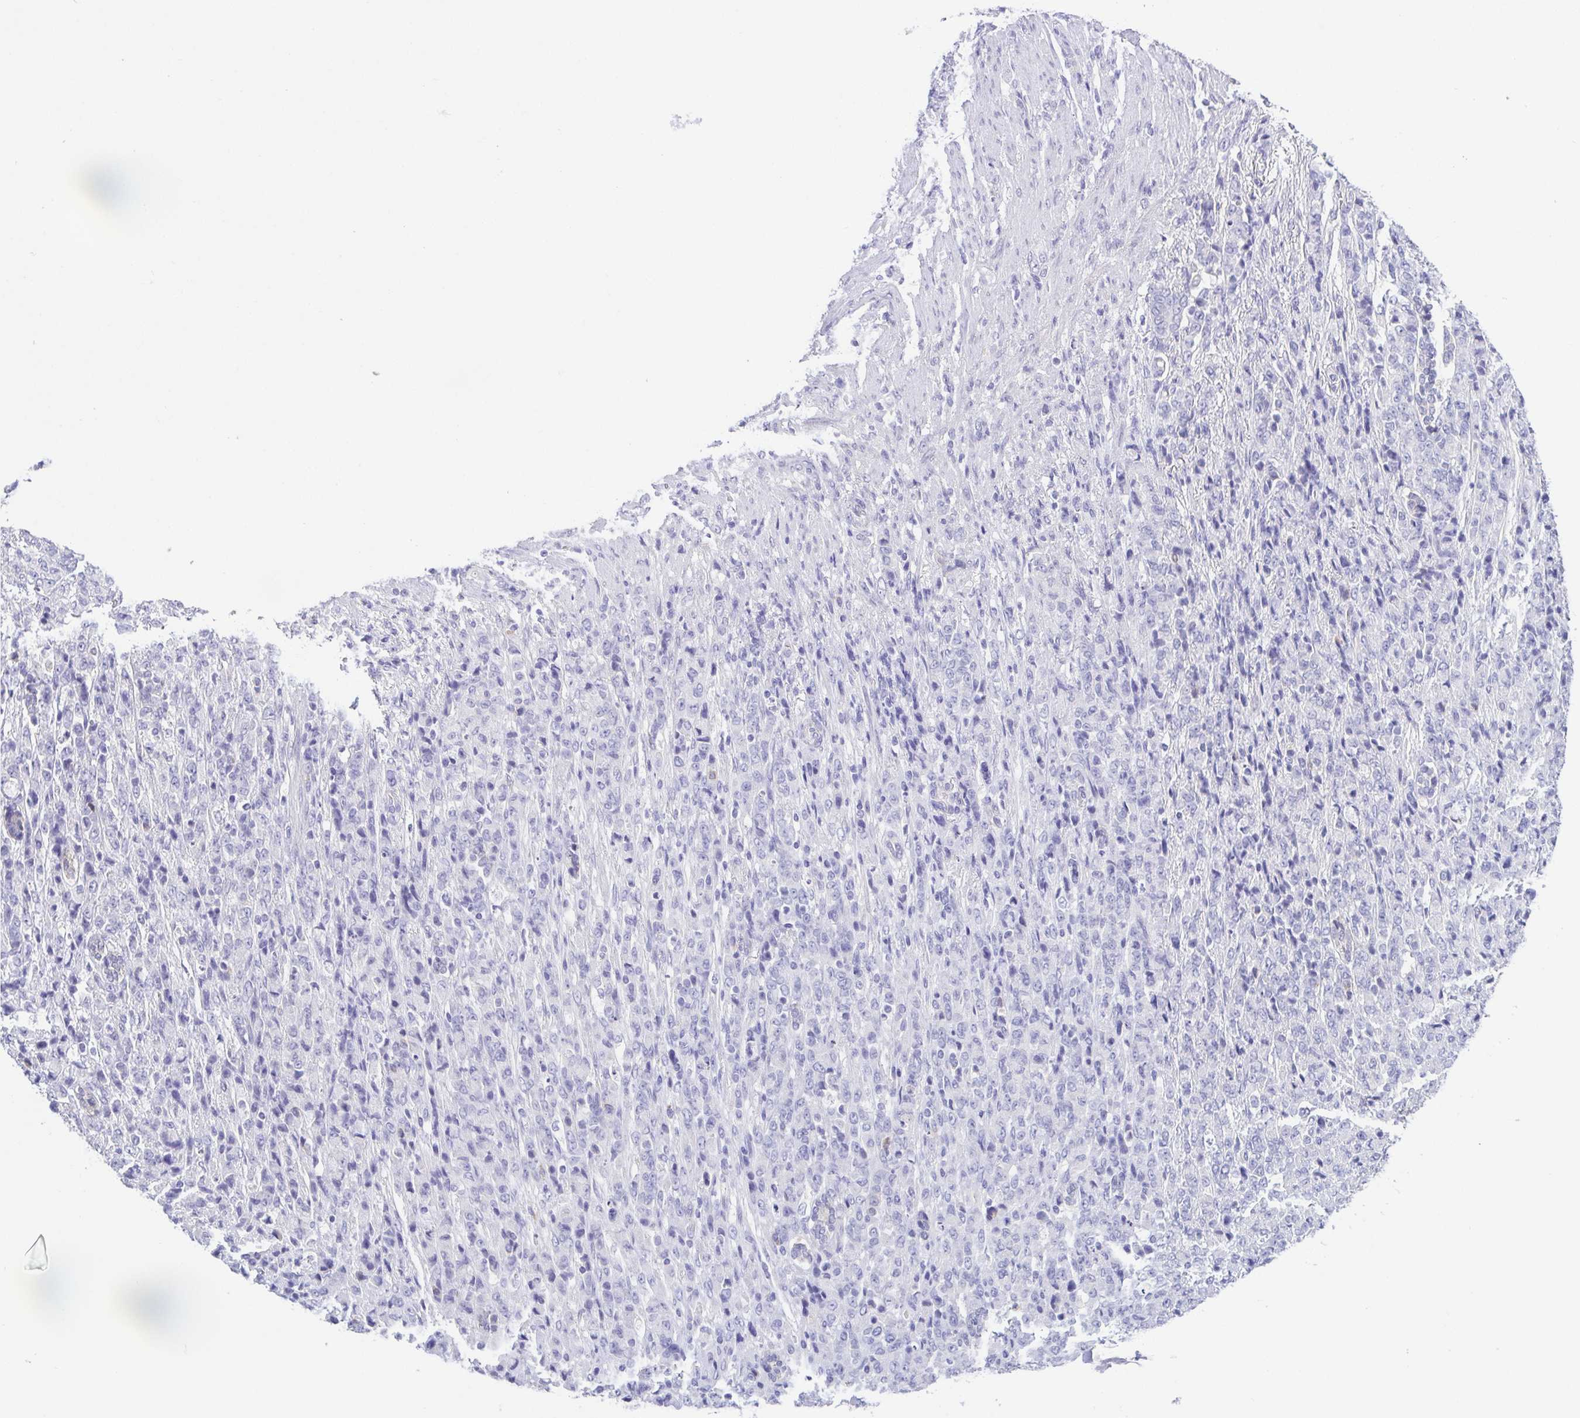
{"staining": {"intensity": "negative", "quantity": "none", "location": "none"}, "tissue": "stomach cancer", "cell_type": "Tumor cells", "image_type": "cancer", "snomed": [{"axis": "morphology", "description": "Adenocarcinoma, NOS"}, {"axis": "topography", "description": "Stomach"}], "caption": "DAB (3,3'-diaminobenzidine) immunohistochemical staining of stomach cancer (adenocarcinoma) displays no significant staining in tumor cells.", "gene": "KRTDAP", "patient": {"sex": "female", "age": 79}}